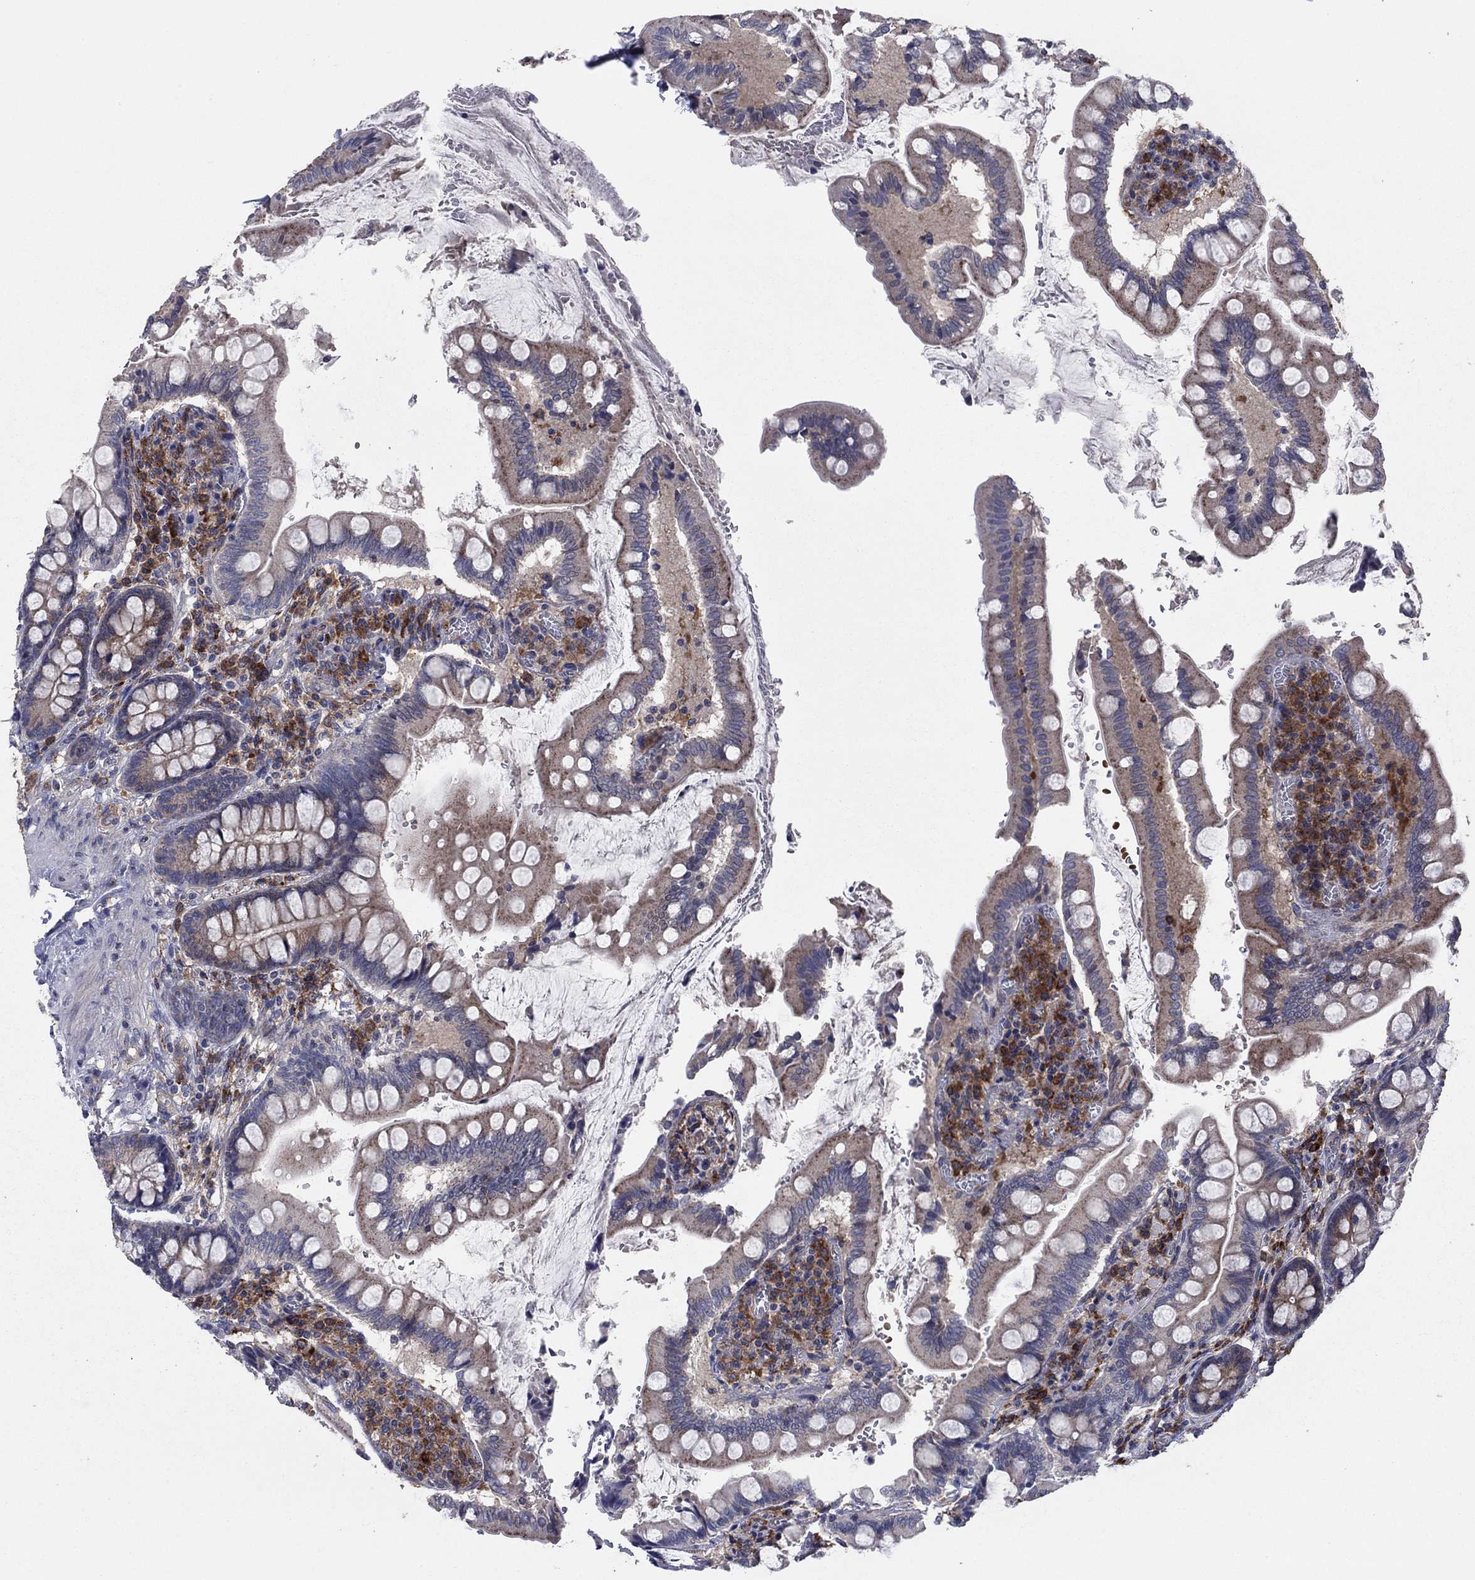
{"staining": {"intensity": "moderate", "quantity": "<25%", "location": "cytoplasmic/membranous"}, "tissue": "small intestine", "cell_type": "Glandular cells", "image_type": "normal", "snomed": [{"axis": "morphology", "description": "Normal tissue, NOS"}, {"axis": "topography", "description": "Small intestine"}], "caption": "The histopathology image exhibits staining of unremarkable small intestine, revealing moderate cytoplasmic/membranous protein staining (brown color) within glandular cells. (DAB IHC, brown staining for protein, blue staining for nuclei).", "gene": "MEA1", "patient": {"sex": "female", "age": 56}}